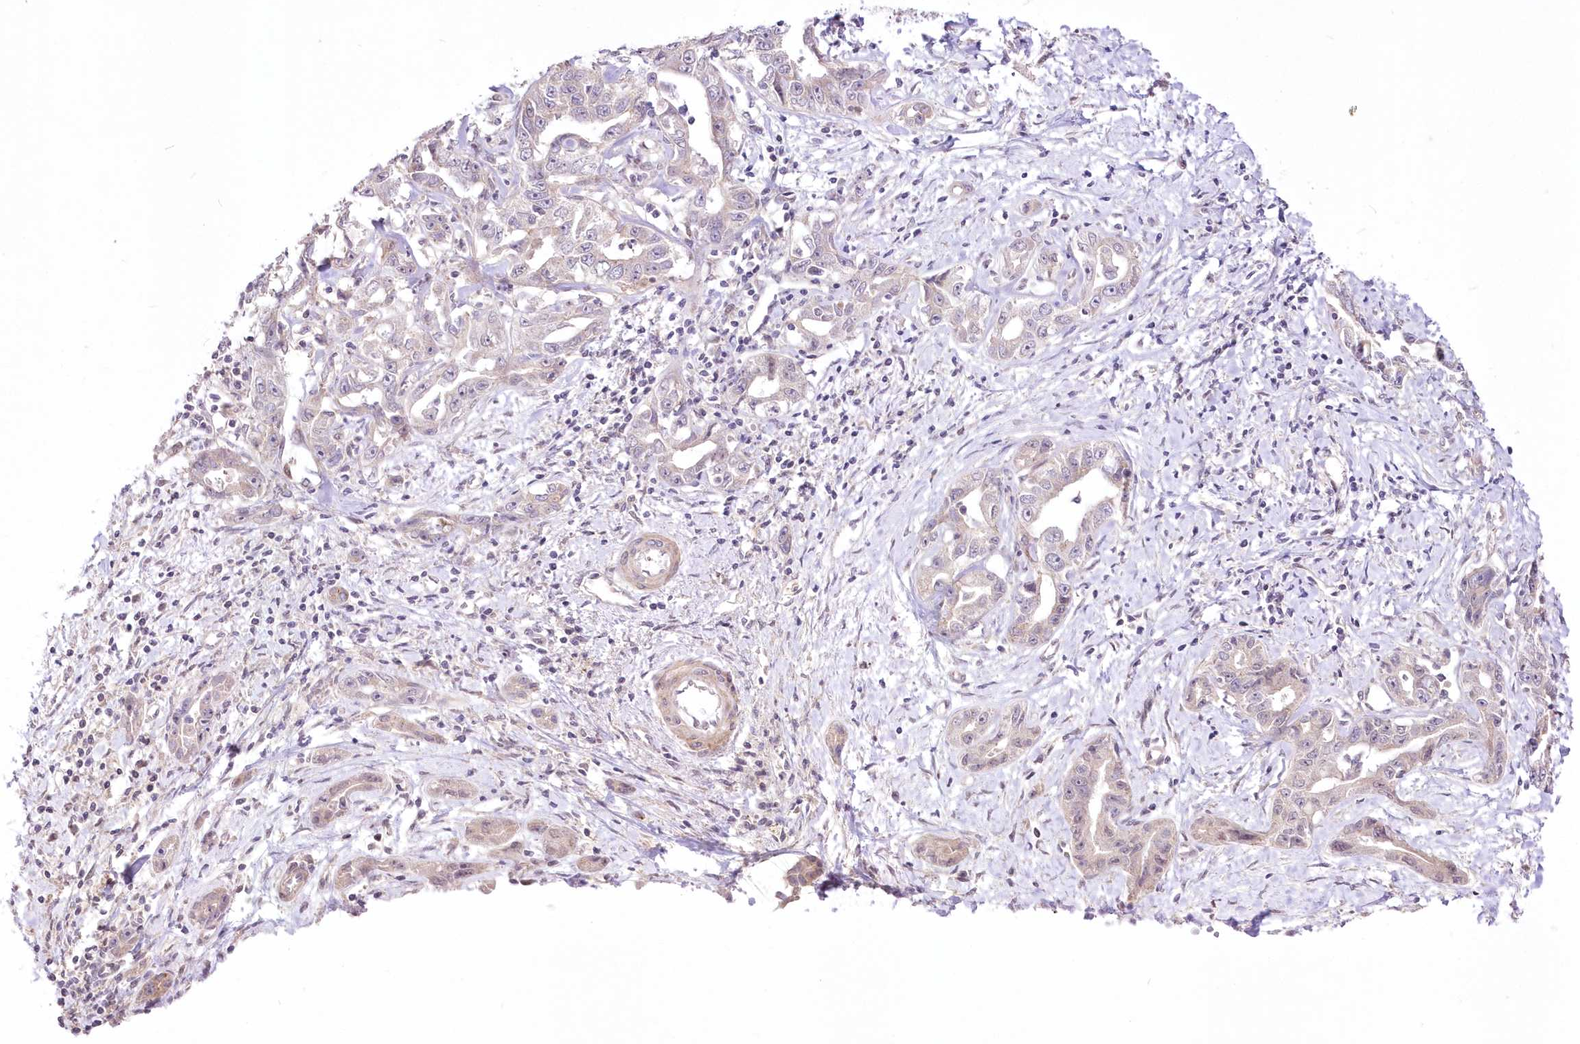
{"staining": {"intensity": "weak", "quantity": "<25%", "location": "cytoplasmic/membranous"}, "tissue": "liver cancer", "cell_type": "Tumor cells", "image_type": "cancer", "snomed": [{"axis": "morphology", "description": "Cholangiocarcinoma"}, {"axis": "topography", "description": "Liver"}], "caption": "This is an immunohistochemistry (IHC) image of human liver cancer (cholangiocarcinoma). There is no positivity in tumor cells.", "gene": "FAM241B", "patient": {"sex": "male", "age": 59}}